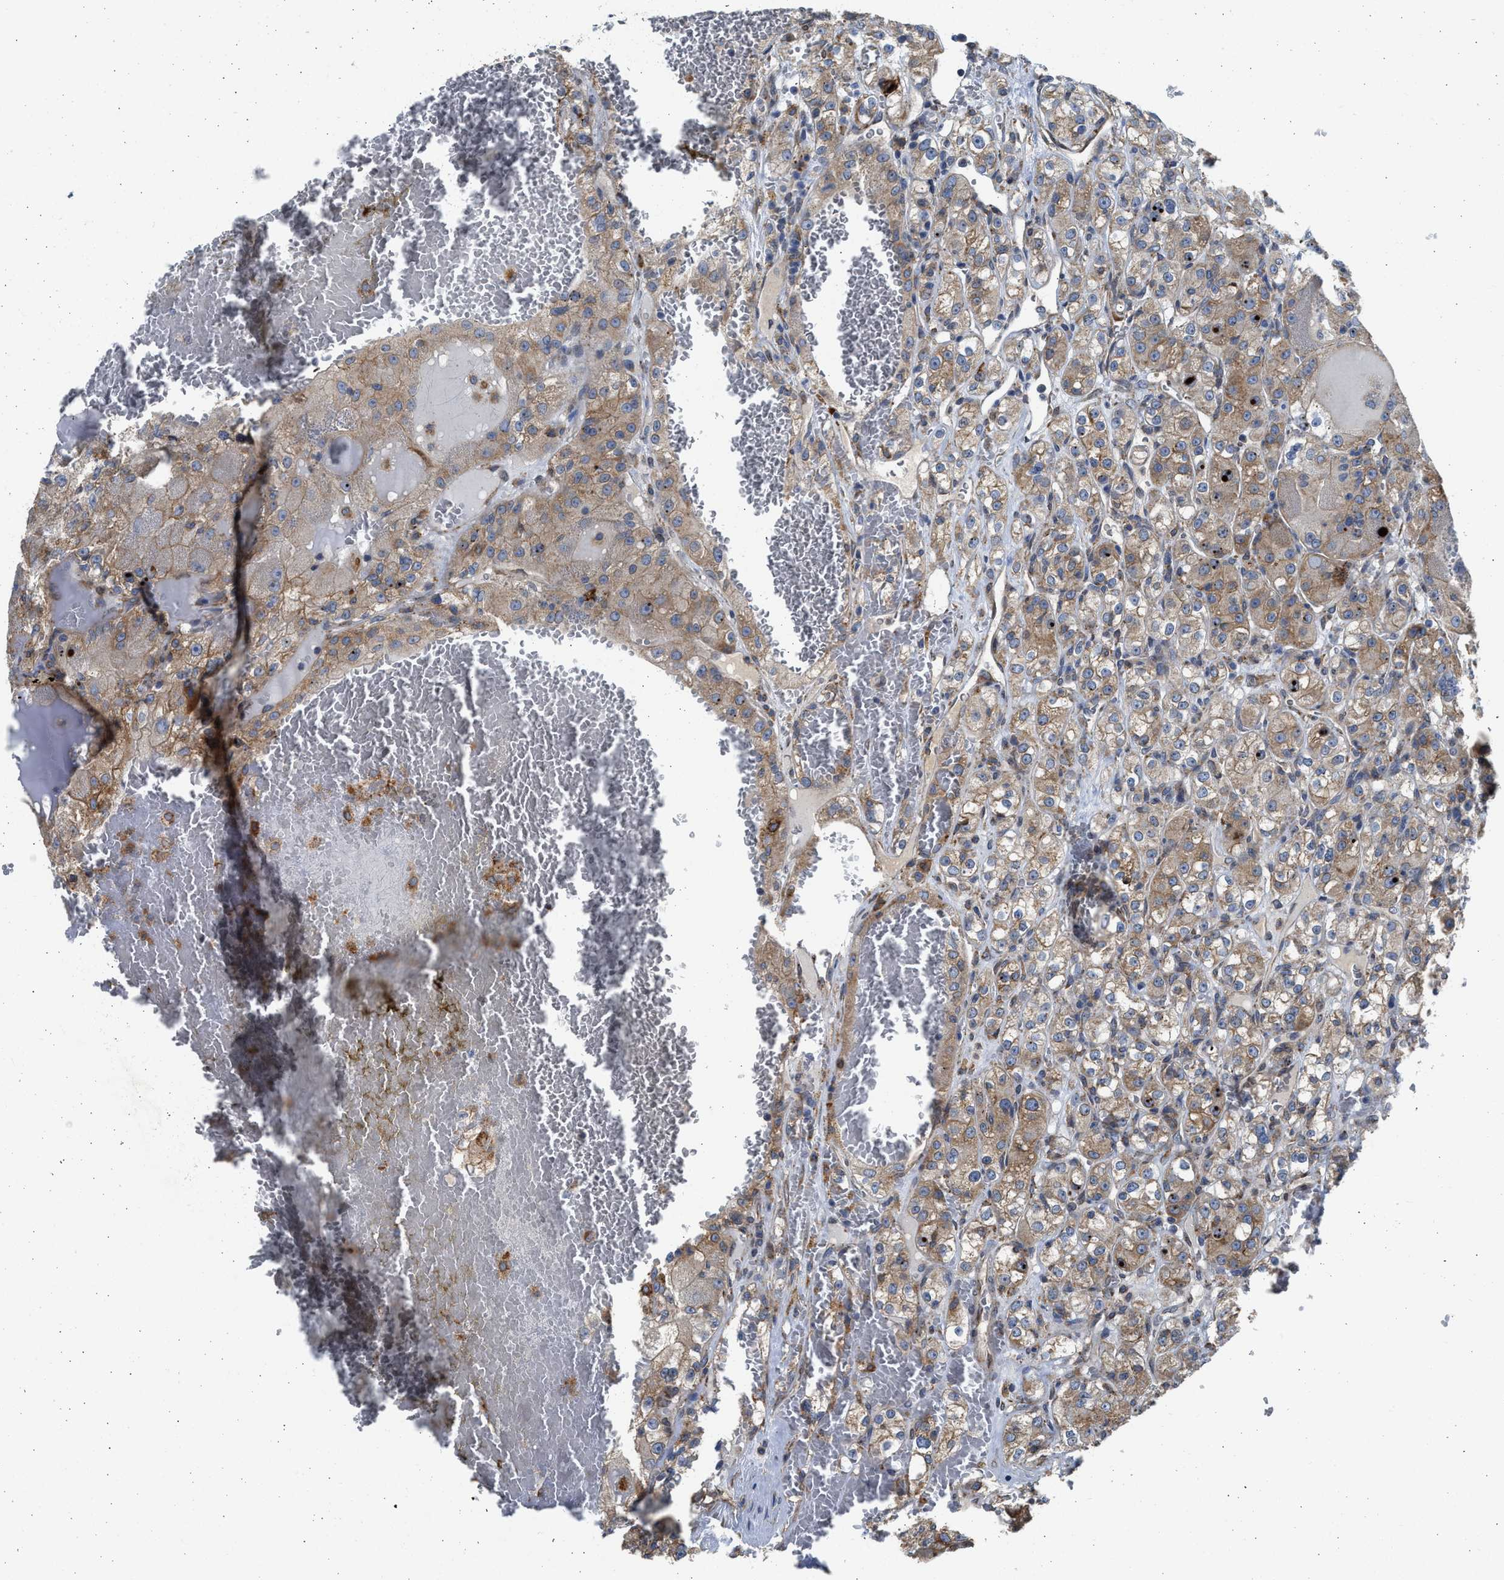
{"staining": {"intensity": "weak", "quantity": "25%-75%", "location": "cytoplasmic/membranous"}, "tissue": "renal cancer", "cell_type": "Tumor cells", "image_type": "cancer", "snomed": [{"axis": "morphology", "description": "Normal tissue, NOS"}, {"axis": "morphology", "description": "Adenocarcinoma, NOS"}, {"axis": "topography", "description": "Kidney"}], "caption": "Renal adenocarcinoma tissue shows weak cytoplasmic/membranous positivity in approximately 25%-75% of tumor cells Immunohistochemistry stains the protein of interest in brown and the nuclei are stained blue.", "gene": "PLD2", "patient": {"sex": "male", "age": 61}}